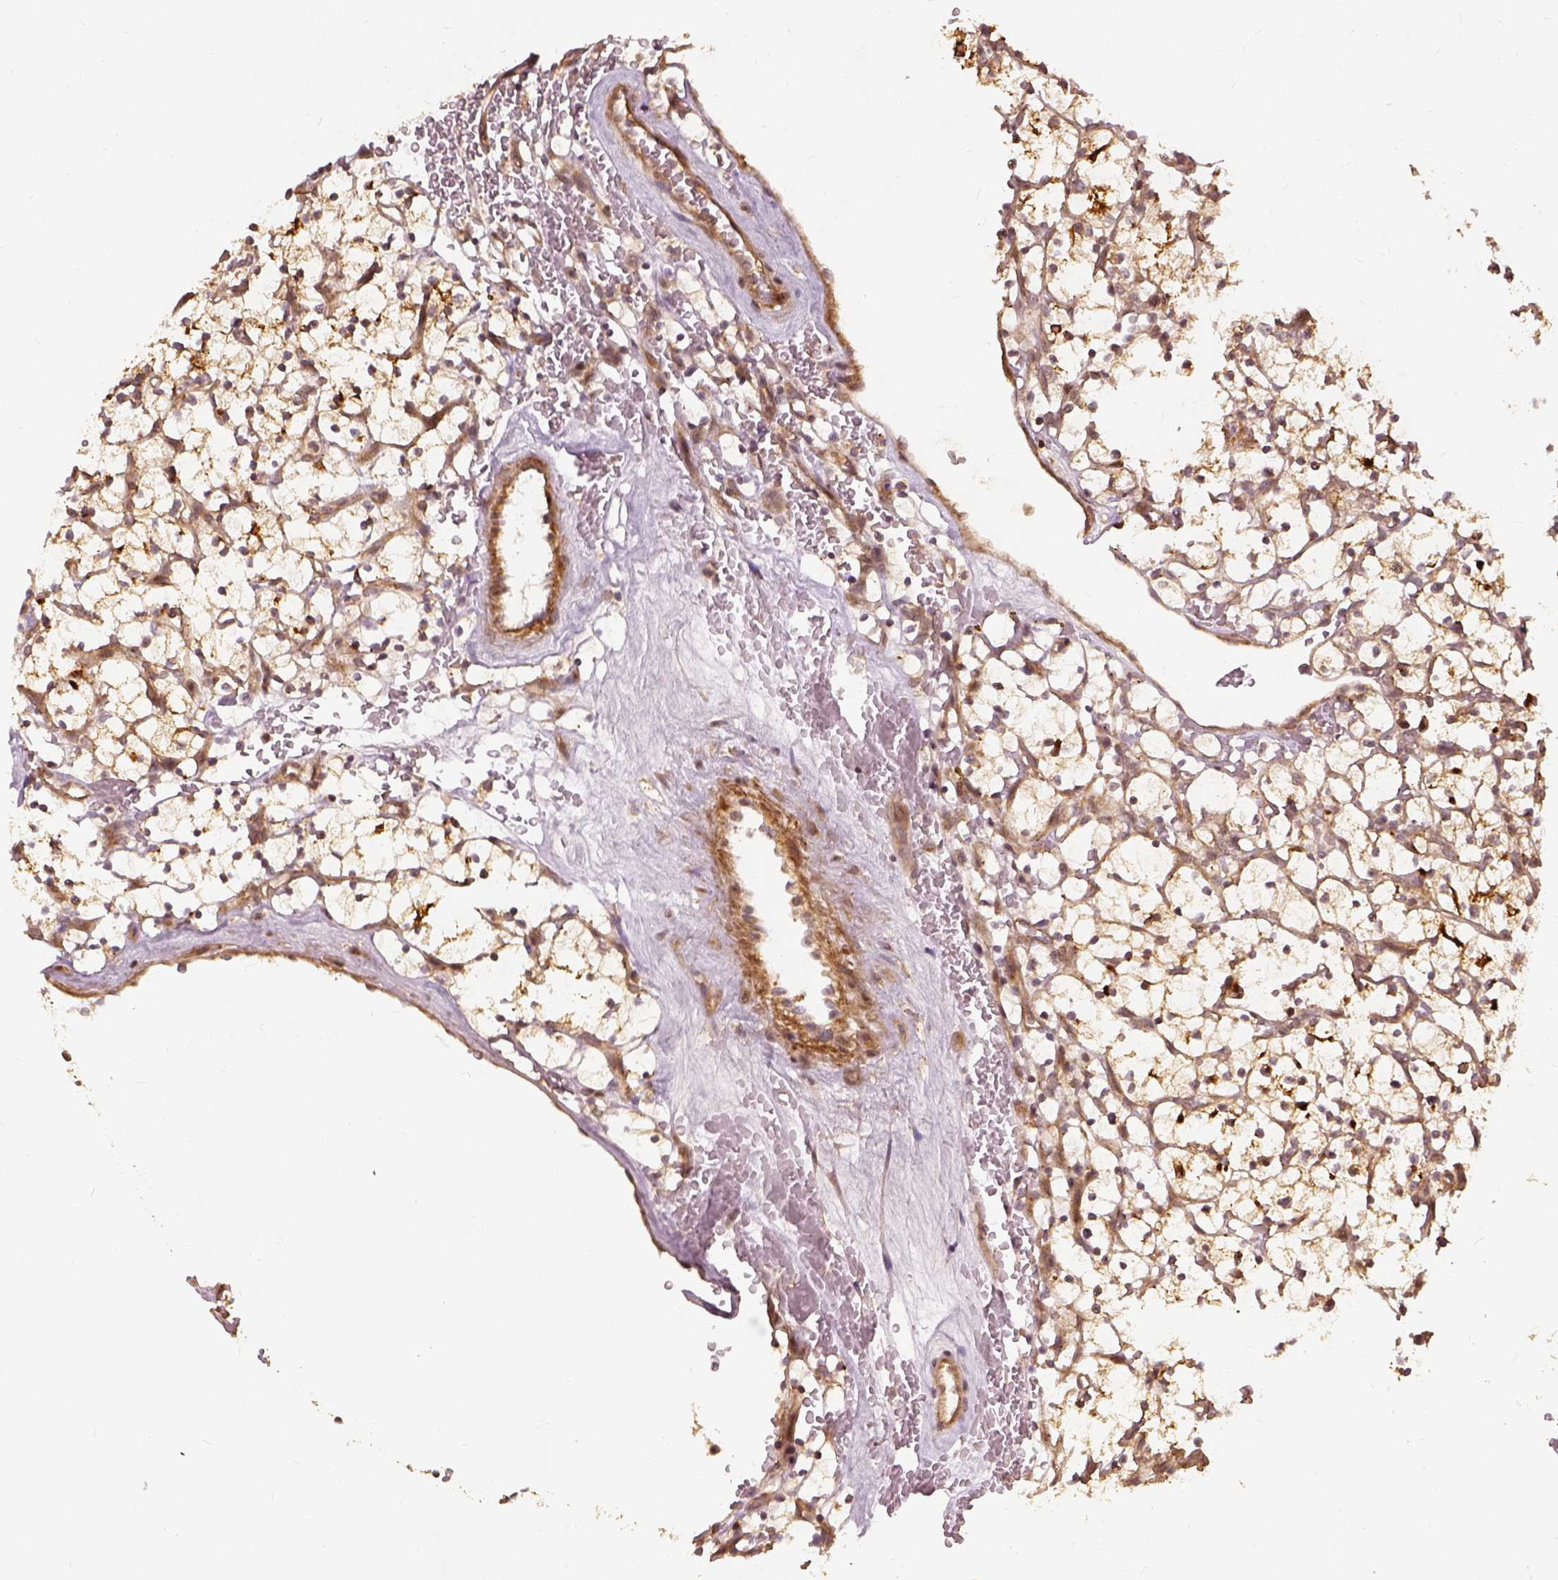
{"staining": {"intensity": "moderate", "quantity": ">75%", "location": "cytoplasmic/membranous"}, "tissue": "renal cancer", "cell_type": "Tumor cells", "image_type": "cancer", "snomed": [{"axis": "morphology", "description": "Adenocarcinoma, NOS"}, {"axis": "topography", "description": "Kidney"}], "caption": "Protein expression analysis of adenocarcinoma (renal) demonstrates moderate cytoplasmic/membranous positivity in approximately >75% of tumor cells.", "gene": "VEGFA", "patient": {"sex": "female", "age": 64}}